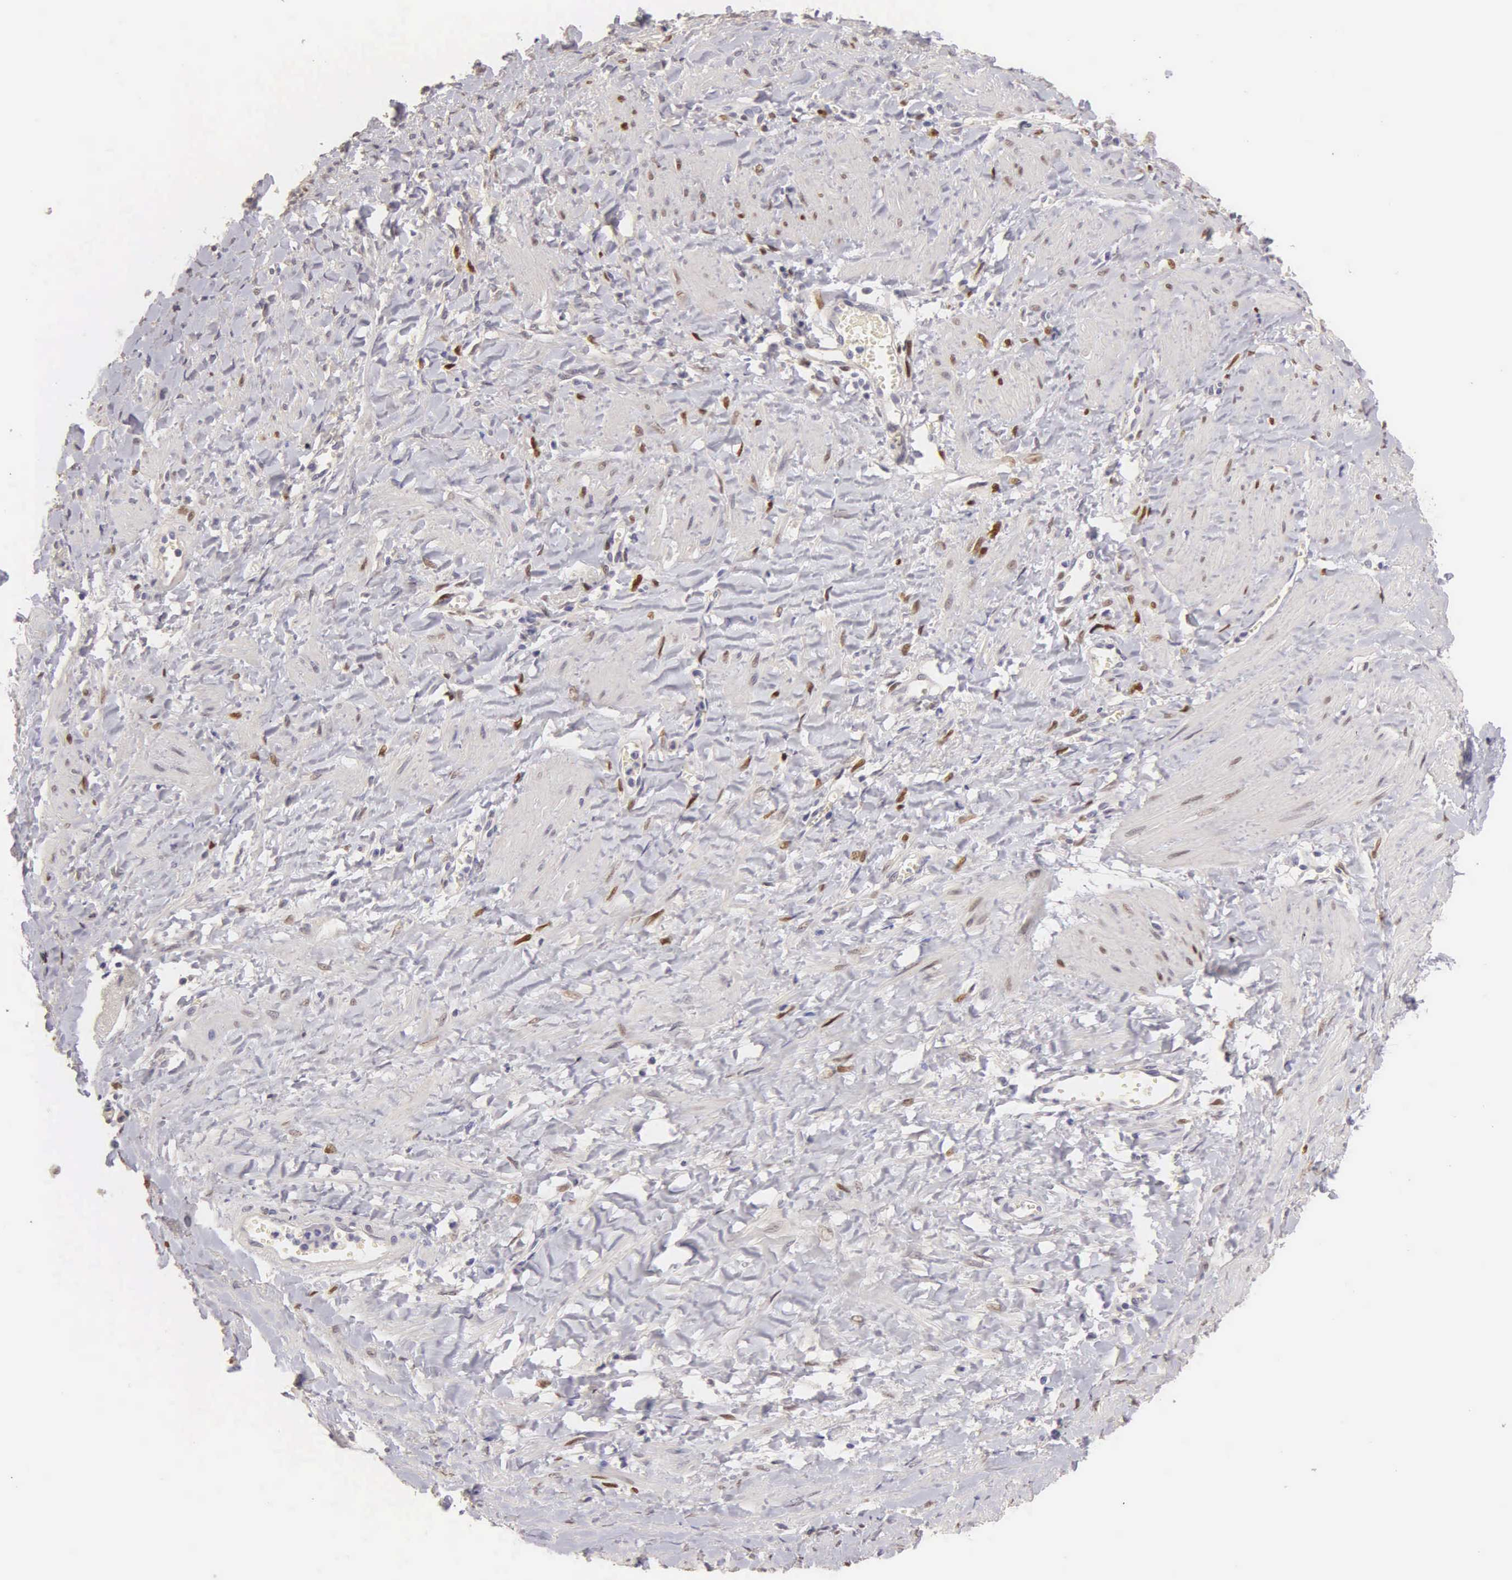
{"staining": {"intensity": "moderate", "quantity": ">75%", "location": "nuclear"}, "tissue": "smooth muscle", "cell_type": "Smooth muscle cells", "image_type": "normal", "snomed": [{"axis": "morphology", "description": "Normal tissue, NOS"}, {"axis": "topography", "description": "Uterus"}], "caption": "Smooth muscle cells demonstrate medium levels of moderate nuclear staining in about >75% of cells in benign smooth muscle. The protein of interest is shown in brown color, while the nuclei are stained blue.", "gene": "ESR1", "patient": {"sex": "female", "age": 56}}